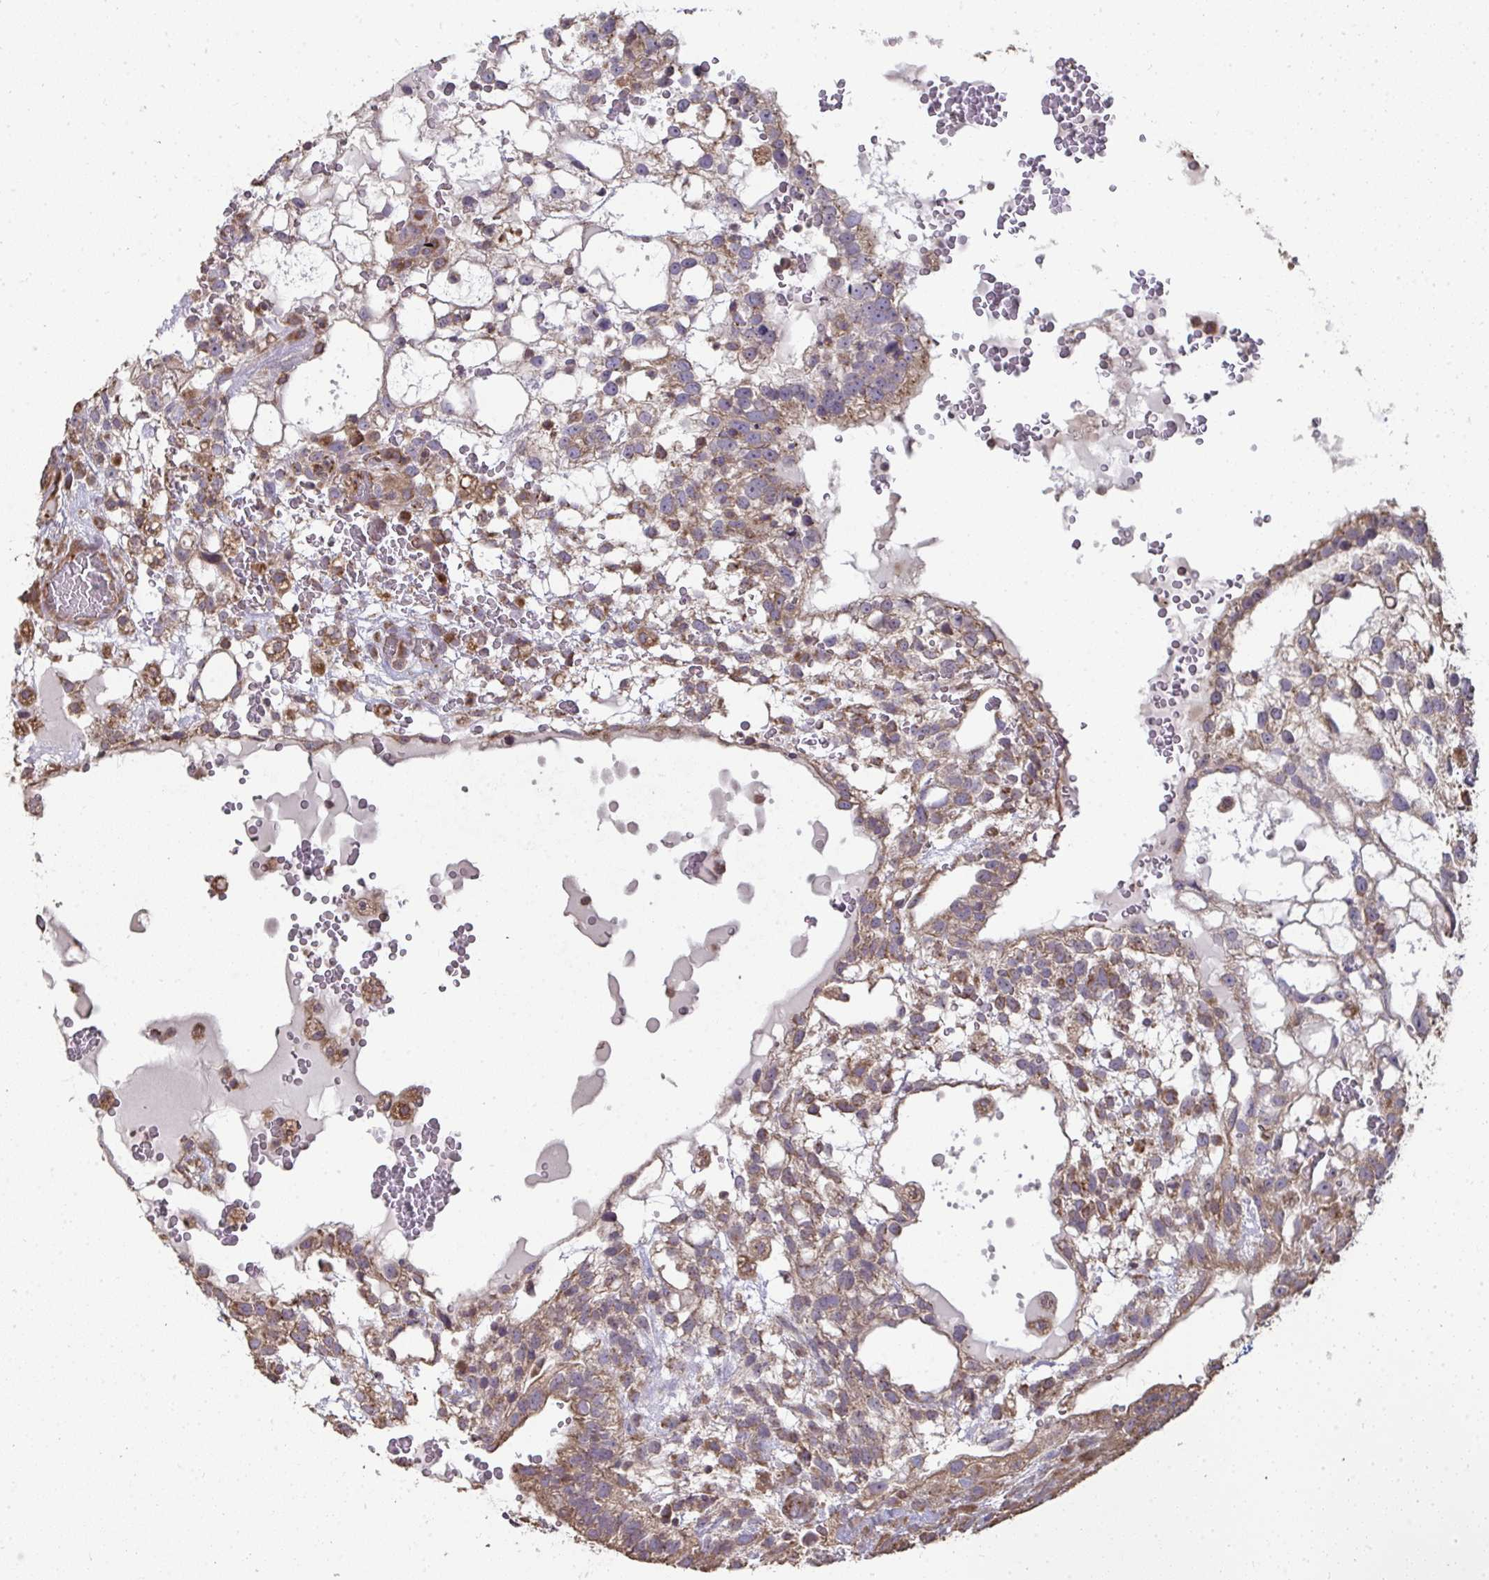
{"staining": {"intensity": "moderate", "quantity": ">75%", "location": "cytoplasmic/membranous"}, "tissue": "testis cancer", "cell_type": "Tumor cells", "image_type": "cancer", "snomed": [{"axis": "morphology", "description": "Normal tissue, NOS"}, {"axis": "morphology", "description": "Carcinoma, Embryonal, NOS"}, {"axis": "topography", "description": "Testis"}], "caption": "This micrograph reveals immunohistochemistry (IHC) staining of testis cancer, with medium moderate cytoplasmic/membranous staining in approximately >75% of tumor cells.", "gene": "ZFYVE28", "patient": {"sex": "male", "age": 32}}